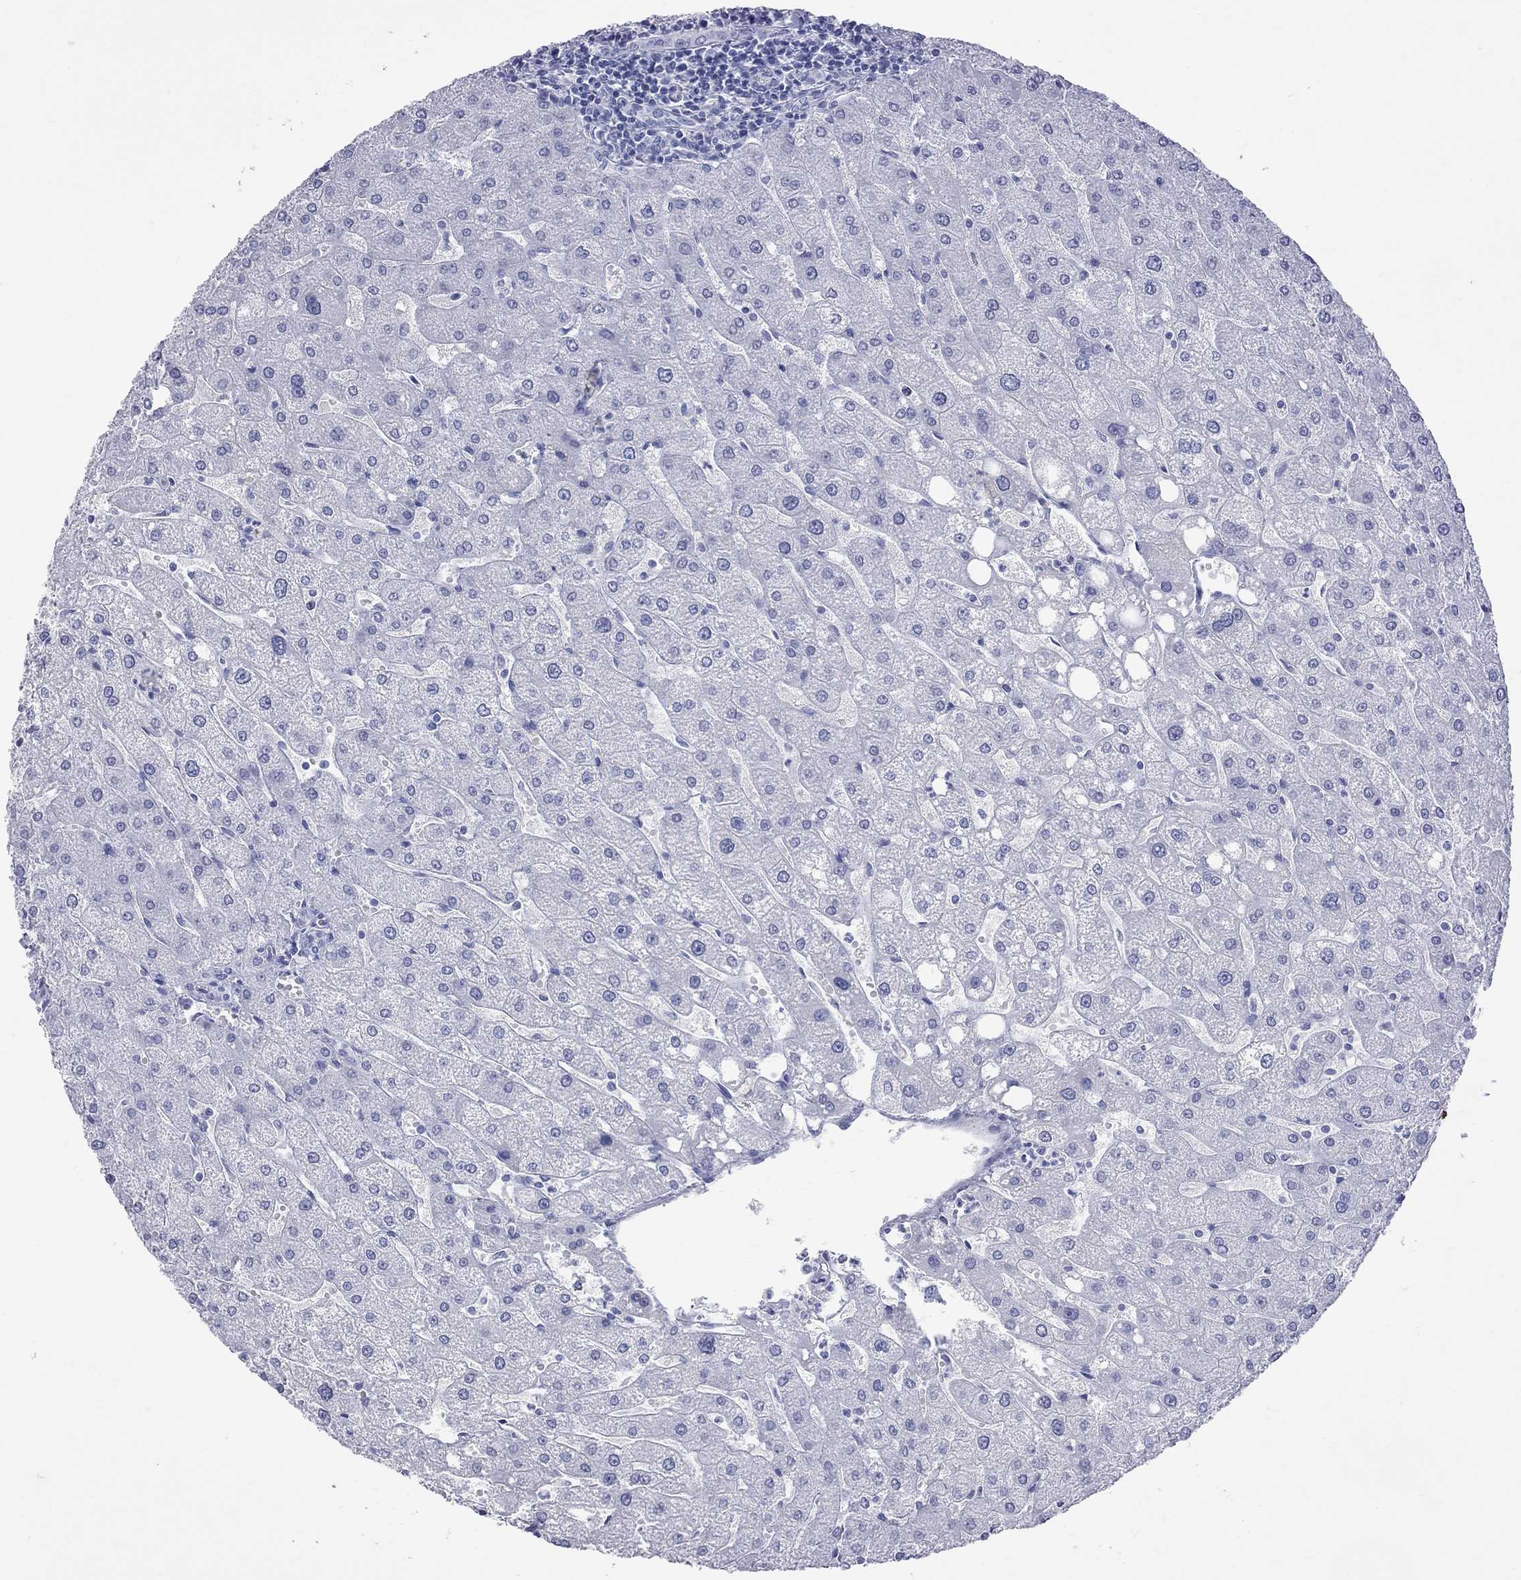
{"staining": {"intensity": "negative", "quantity": "none", "location": "none"}, "tissue": "liver", "cell_type": "Cholangiocytes", "image_type": "normal", "snomed": [{"axis": "morphology", "description": "Normal tissue, NOS"}, {"axis": "topography", "description": "Liver"}], "caption": "Immunohistochemistry image of unremarkable liver: liver stained with DAB (3,3'-diaminobenzidine) exhibits no significant protein expression in cholangiocytes. (Stains: DAB (3,3'-diaminobenzidine) immunohistochemistry with hematoxylin counter stain, Microscopy: brightfield microscopy at high magnification).", "gene": "BPIFB1", "patient": {"sex": "male", "age": 67}}